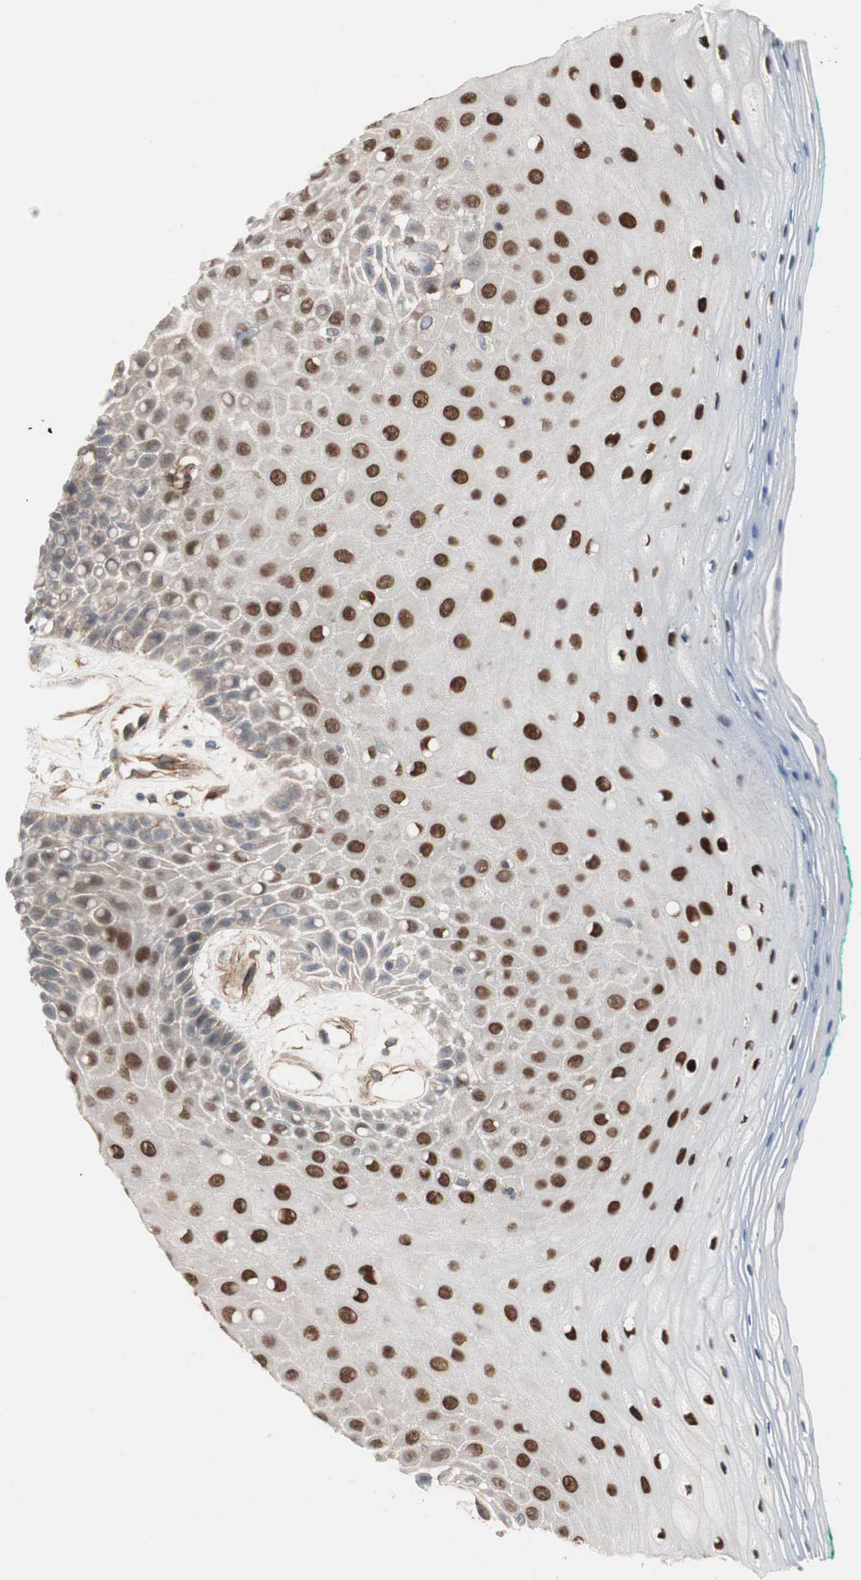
{"staining": {"intensity": "strong", "quantity": "25%-75%", "location": "nuclear"}, "tissue": "oral mucosa", "cell_type": "Squamous epithelial cells", "image_type": "normal", "snomed": [{"axis": "morphology", "description": "Normal tissue, NOS"}, {"axis": "morphology", "description": "Squamous cell carcinoma, NOS"}, {"axis": "topography", "description": "Skeletal muscle"}, {"axis": "topography", "description": "Oral tissue"}, {"axis": "topography", "description": "Head-Neck"}], "caption": "Normal oral mucosa demonstrates strong nuclear positivity in about 25%-75% of squamous epithelial cells.", "gene": "GRHL1", "patient": {"sex": "female", "age": 84}}